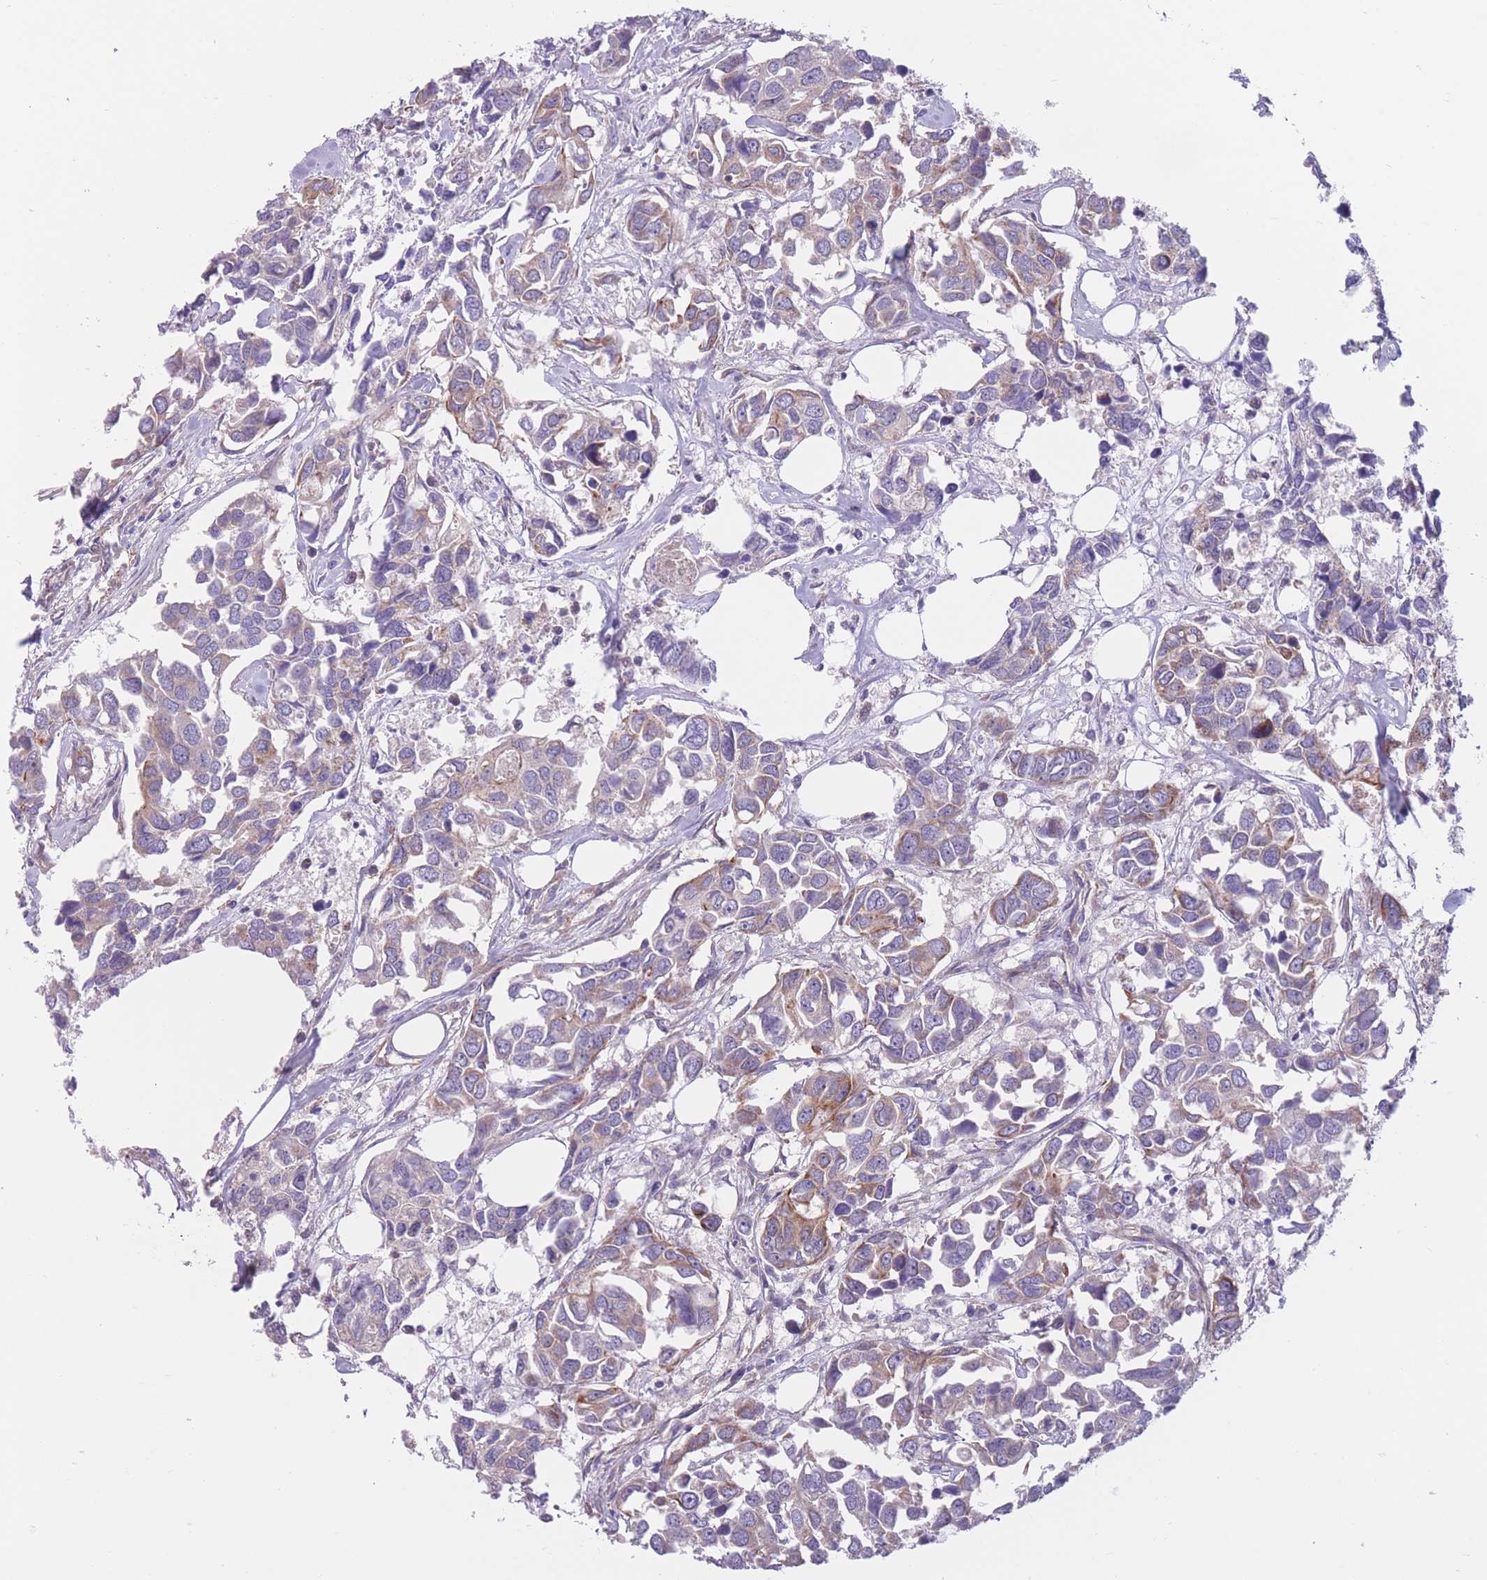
{"staining": {"intensity": "moderate", "quantity": "<25%", "location": "cytoplasmic/membranous"}, "tissue": "breast cancer", "cell_type": "Tumor cells", "image_type": "cancer", "snomed": [{"axis": "morphology", "description": "Duct carcinoma"}, {"axis": "topography", "description": "Breast"}], "caption": "Tumor cells demonstrate low levels of moderate cytoplasmic/membranous expression in about <25% of cells in human breast cancer. The protein of interest is stained brown, and the nuclei are stained in blue (DAB IHC with brightfield microscopy, high magnification).", "gene": "SERPINB3", "patient": {"sex": "female", "age": 83}}